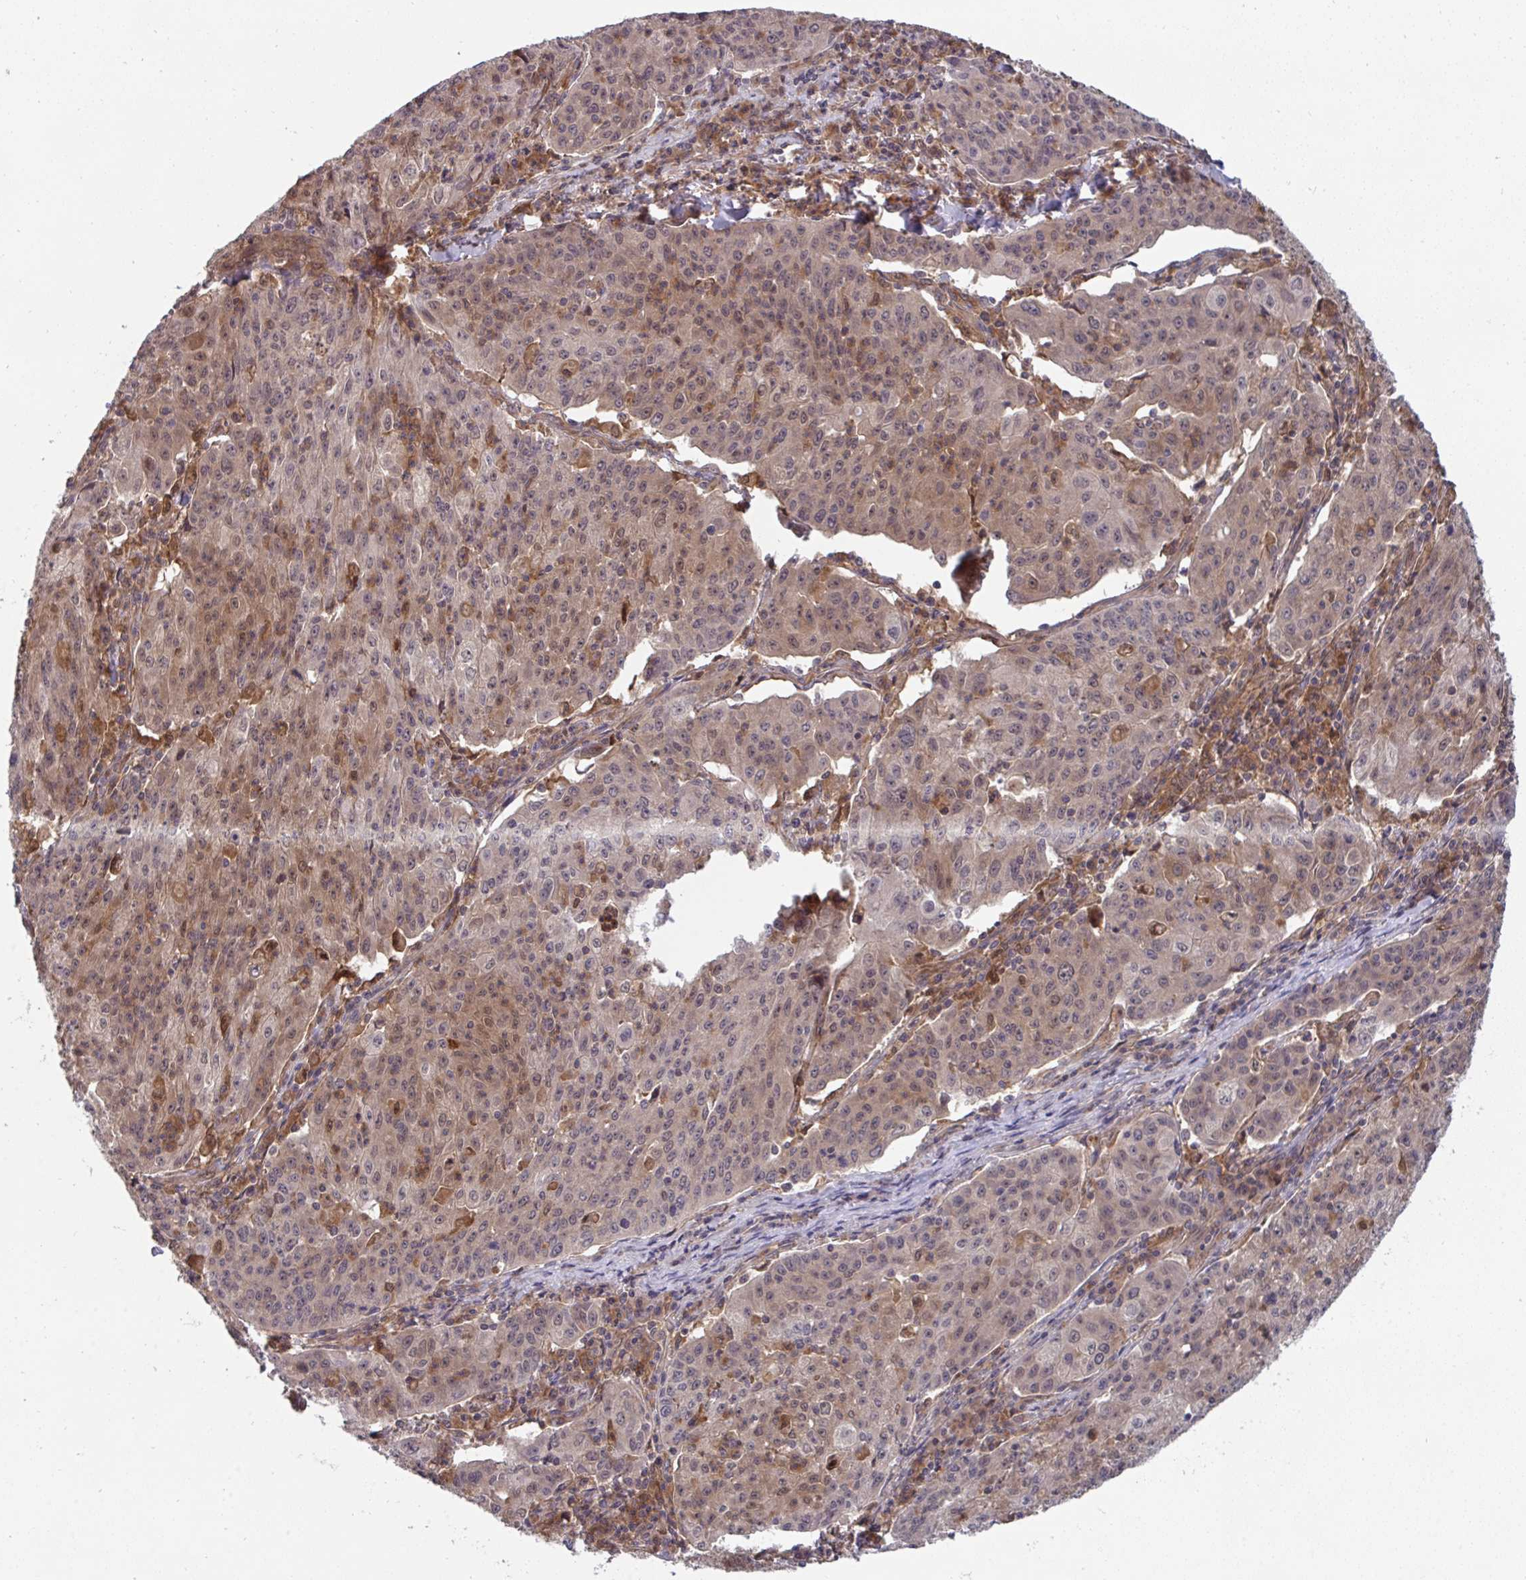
{"staining": {"intensity": "weak", "quantity": "25%-75%", "location": "cytoplasmic/membranous,nuclear"}, "tissue": "lung cancer", "cell_type": "Tumor cells", "image_type": "cancer", "snomed": [{"axis": "morphology", "description": "Squamous cell carcinoma, NOS"}, {"axis": "morphology", "description": "Squamous cell carcinoma, metastatic, NOS"}, {"axis": "topography", "description": "Bronchus"}, {"axis": "topography", "description": "Lung"}], "caption": "Lung cancer stained with a protein marker shows weak staining in tumor cells.", "gene": "TIGAR", "patient": {"sex": "male", "age": 62}}